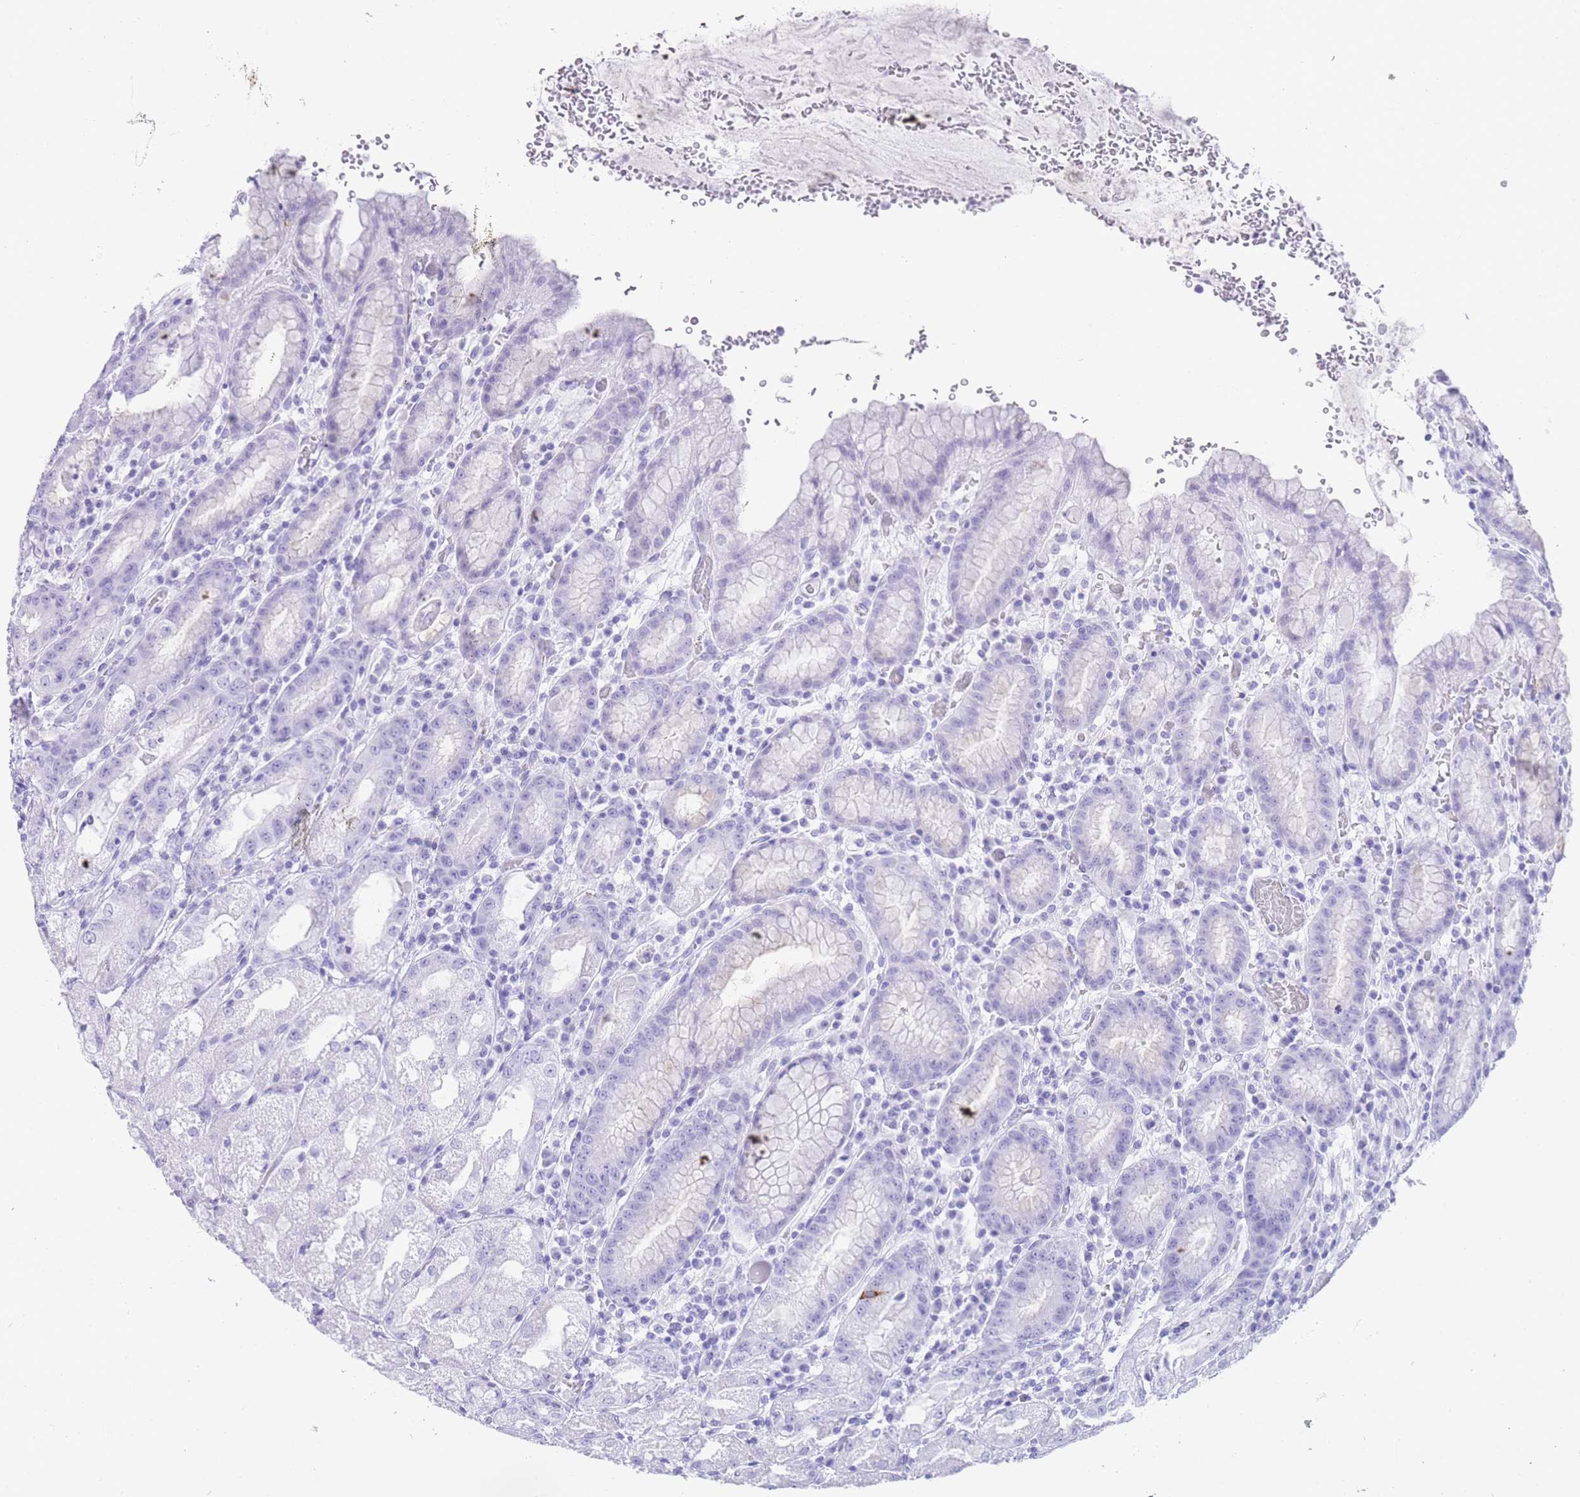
{"staining": {"intensity": "strong", "quantity": "<25%", "location": "cytoplasmic/membranous"}, "tissue": "stomach", "cell_type": "Glandular cells", "image_type": "normal", "snomed": [{"axis": "morphology", "description": "Normal tissue, NOS"}, {"axis": "topography", "description": "Stomach, upper"}], "caption": "This histopathology image demonstrates IHC staining of unremarkable stomach, with medium strong cytoplasmic/membranous staining in about <25% of glandular cells.", "gene": "ELOA2", "patient": {"sex": "male", "age": 52}}